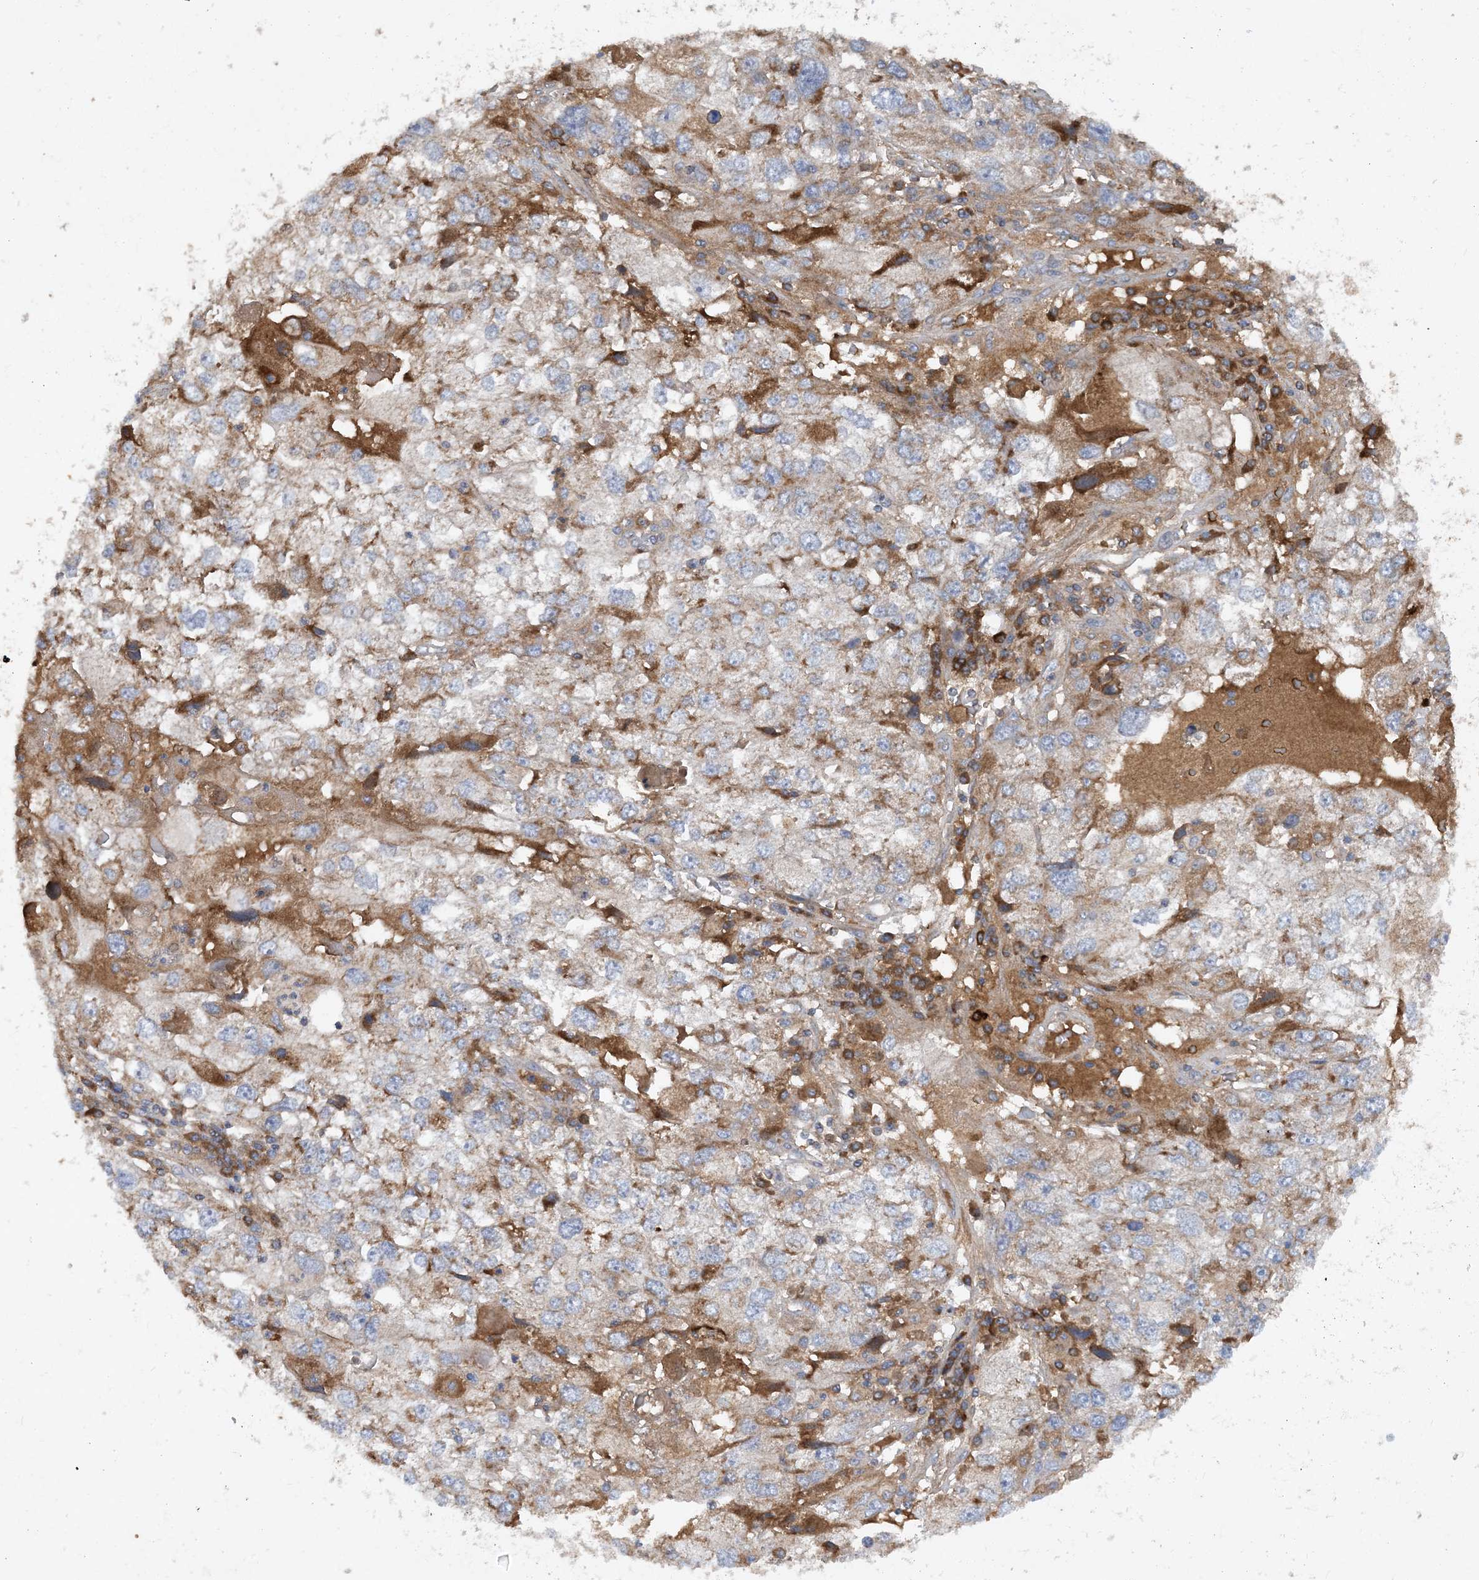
{"staining": {"intensity": "negative", "quantity": "none", "location": "none"}, "tissue": "endometrial cancer", "cell_type": "Tumor cells", "image_type": "cancer", "snomed": [{"axis": "morphology", "description": "Adenocarcinoma, NOS"}, {"axis": "topography", "description": "Endometrium"}], "caption": "This is a micrograph of IHC staining of endometrial cancer (adenocarcinoma), which shows no staining in tumor cells. The staining was performed using DAB (3,3'-diaminobenzidine) to visualize the protein expression in brown, while the nuclei were stained in blue with hematoxylin (Magnification: 20x).", "gene": "STK19", "patient": {"sex": "female", "age": 49}}